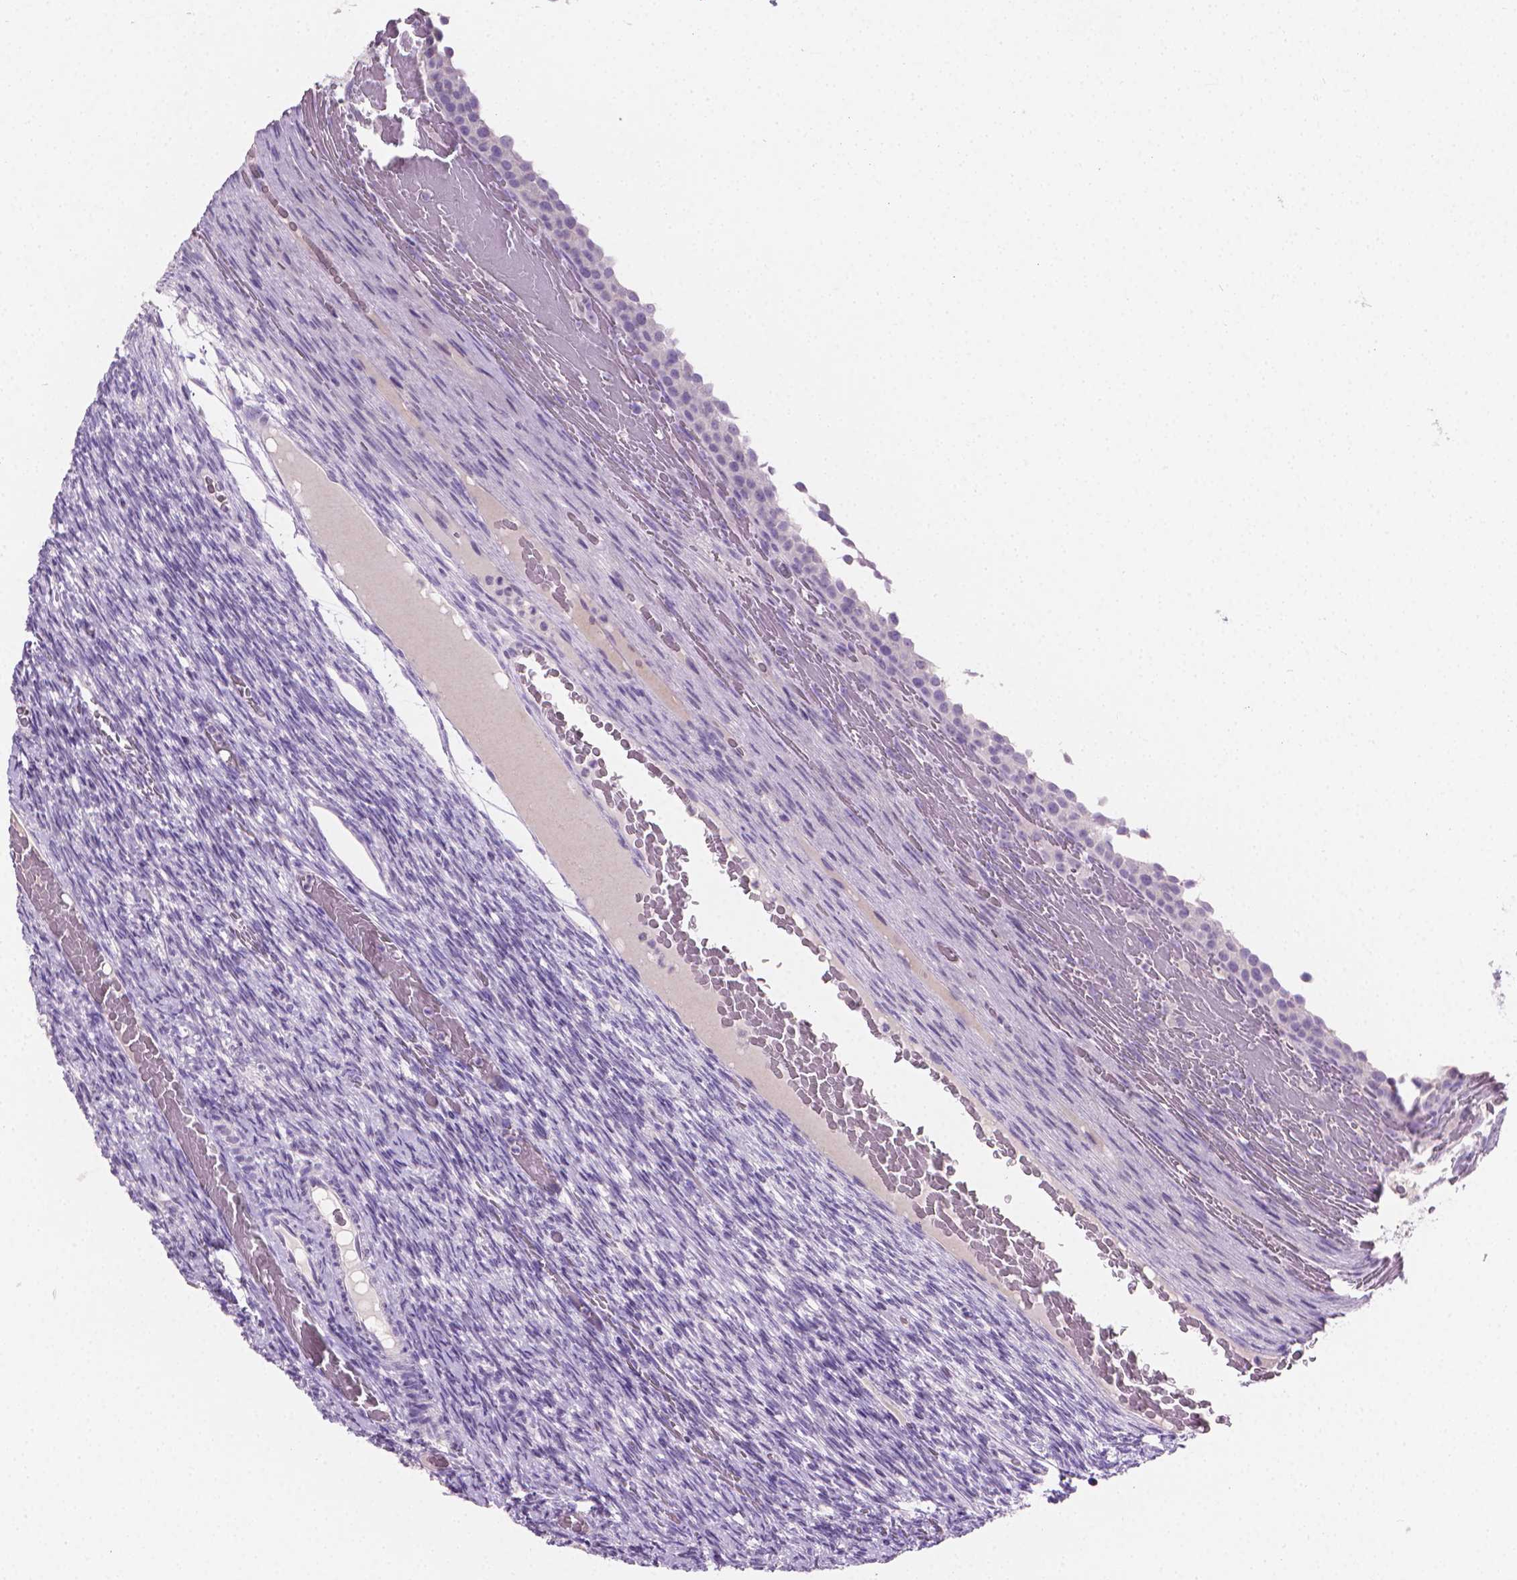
{"staining": {"intensity": "negative", "quantity": "none", "location": "none"}, "tissue": "ovary", "cell_type": "Ovarian stroma cells", "image_type": "normal", "snomed": [{"axis": "morphology", "description": "Normal tissue, NOS"}, {"axis": "topography", "description": "Ovary"}], "caption": "Immunohistochemistry of normal human ovary demonstrates no positivity in ovarian stroma cells.", "gene": "TNNI2", "patient": {"sex": "female", "age": 34}}